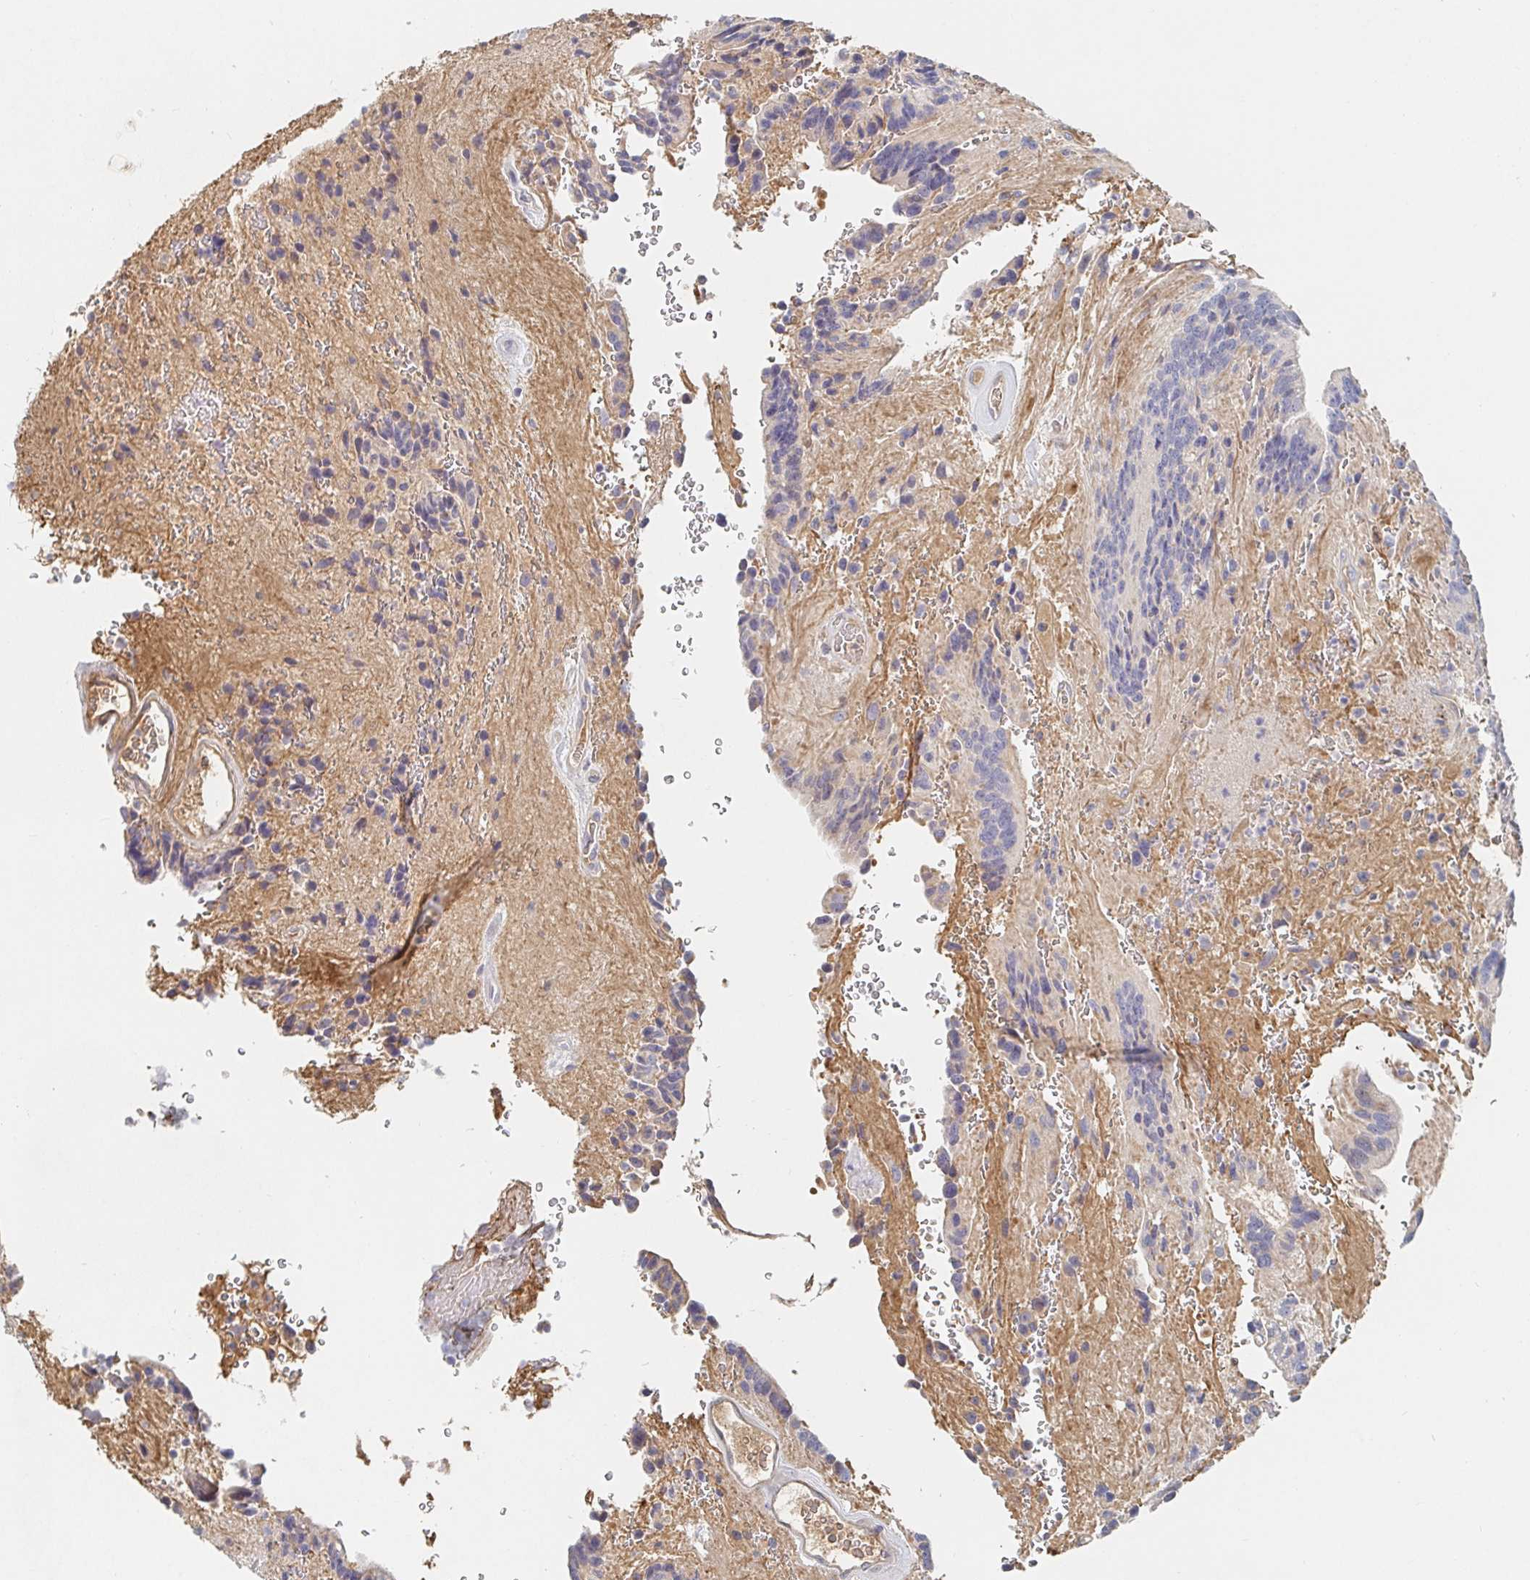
{"staining": {"intensity": "negative", "quantity": "none", "location": "none"}, "tissue": "glioma", "cell_type": "Tumor cells", "image_type": "cancer", "snomed": [{"axis": "morphology", "description": "Glioma, malignant, Low grade"}, {"axis": "topography", "description": "Brain"}], "caption": "Immunohistochemistry histopathology image of neoplastic tissue: human low-grade glioma (malignant) stained with DAB (3,3'-diaminobenzidine) shows no significant protein expression in tumor cells.", "gene": "NME9", "patient": {"sex": "male", "age": 31}}